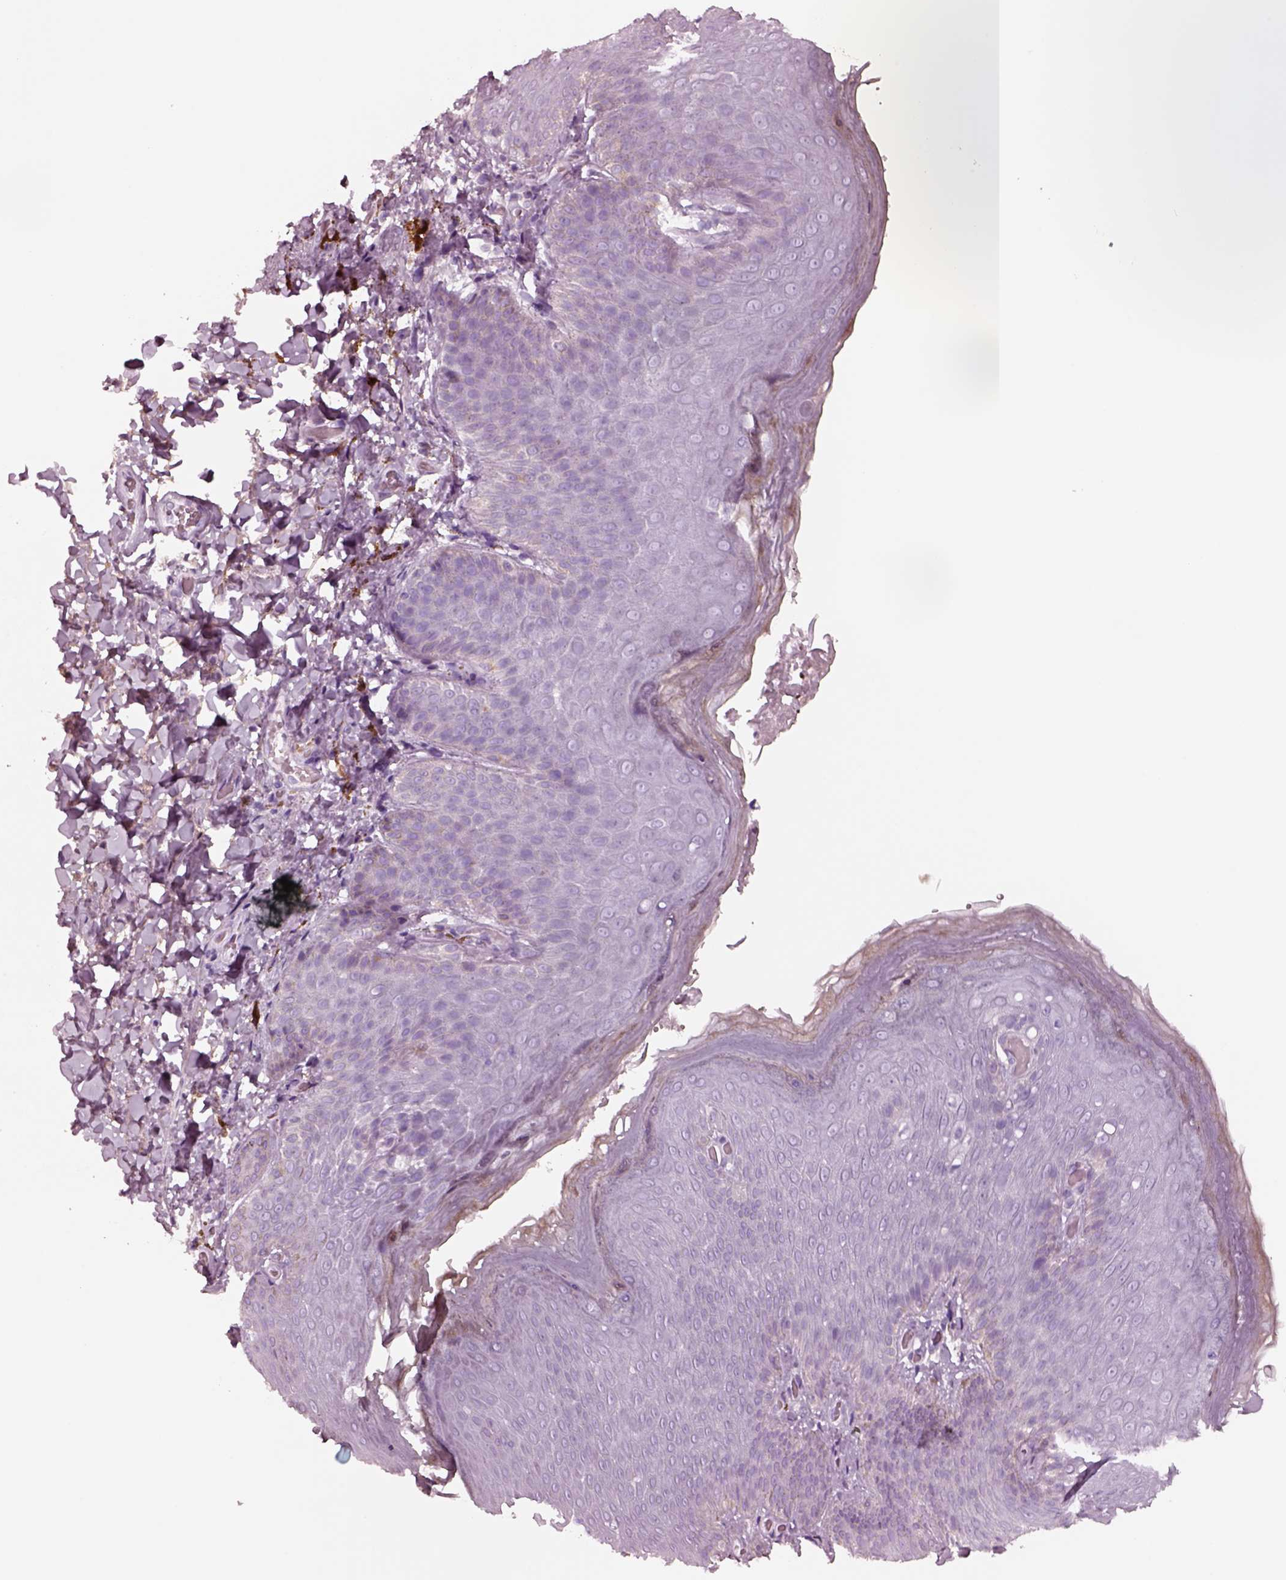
{"staining": {"intensity": "negative", "quantity": "none", "location": "none"}, "tissue": "skin", "cell_type": "Epidermal cells", "image_type": "normal", "snomed": [{"axis": "morphology", "description": "Normal tissue, NOS"}, {"axis": "topography", "description": "Anal"}], "caption": "Protein analysis of unremarkable skin exhibits no significant expression in epidermal cells.", "gene": "NMRK2", "patient": {"sex": "male", "age": 53}}